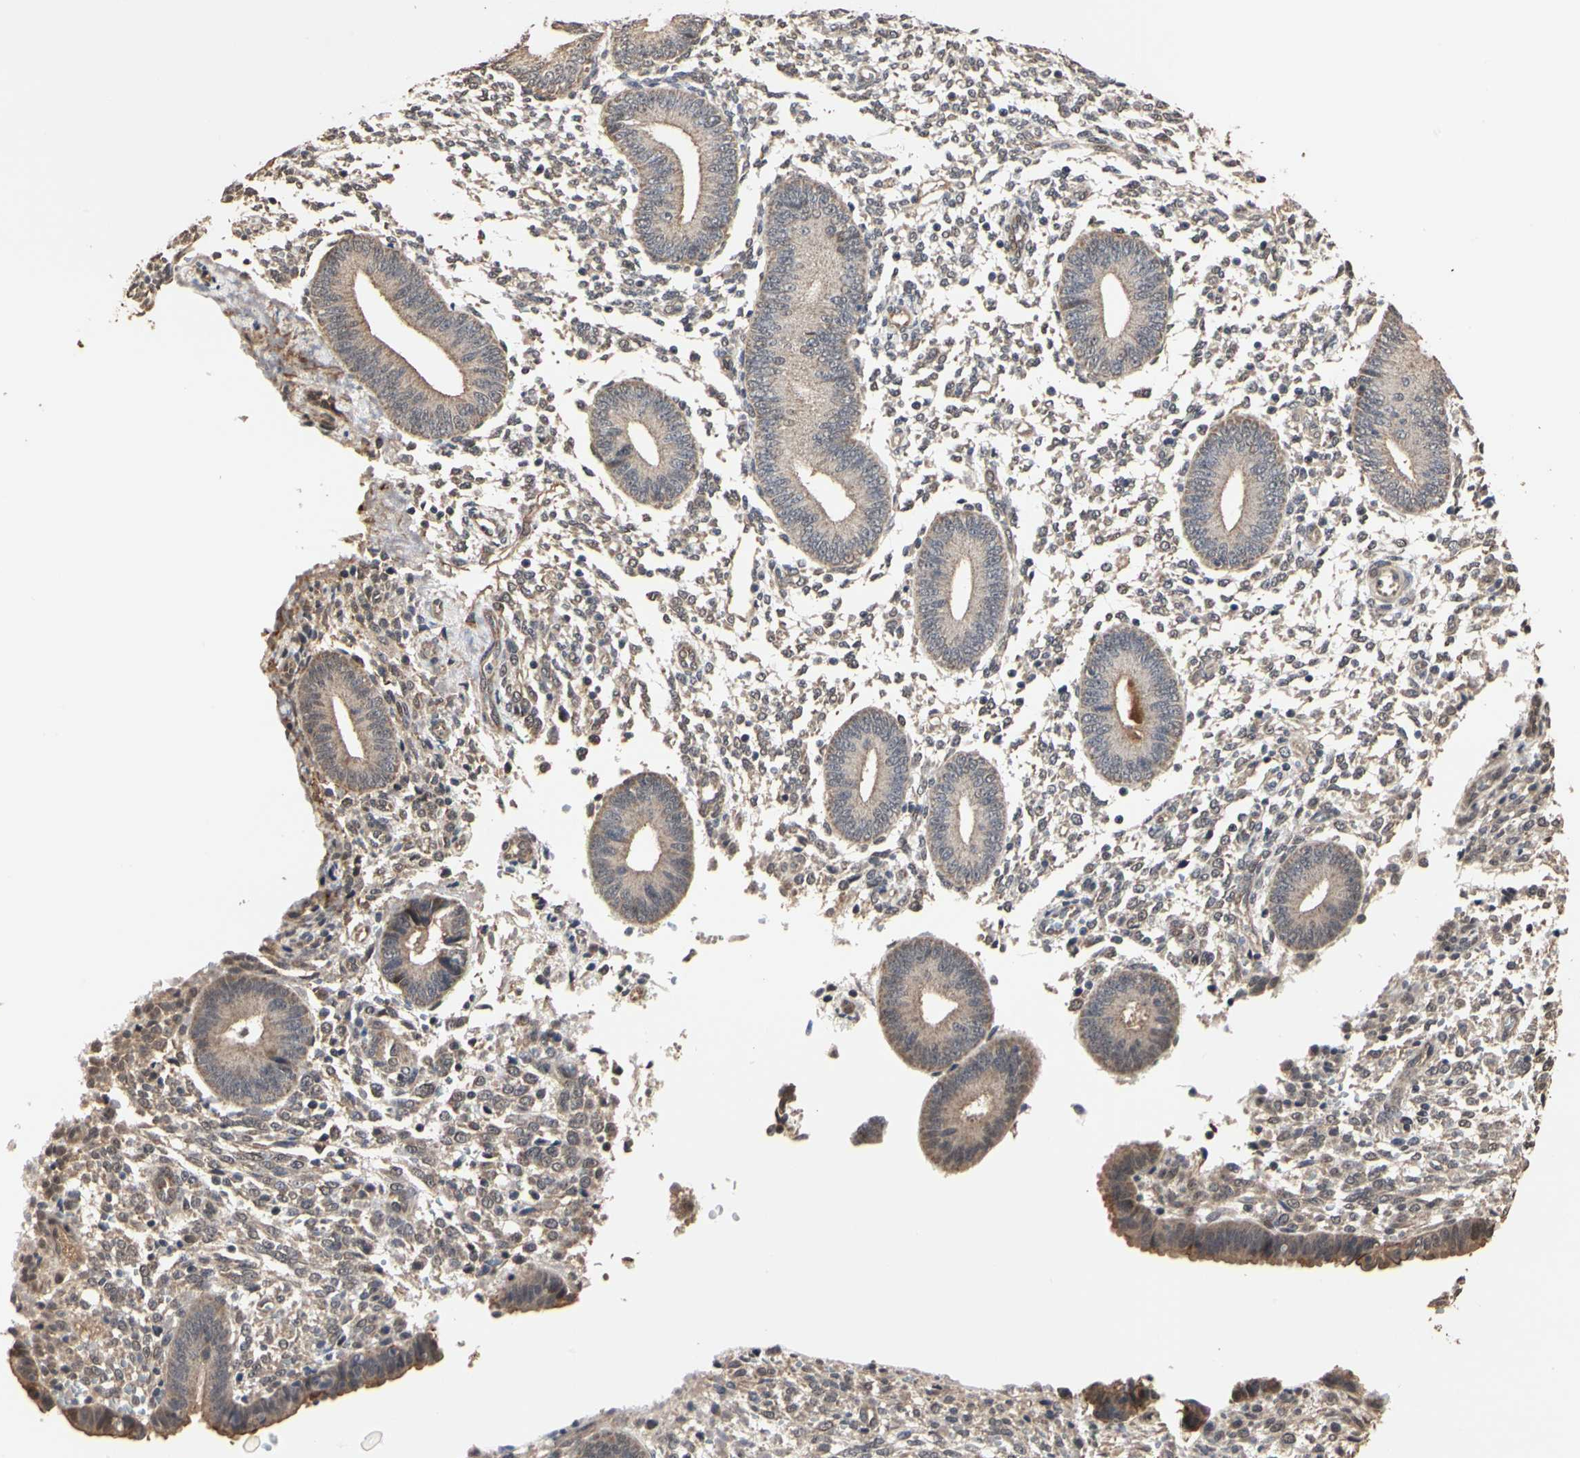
{"staining": {"intensity": "weak", "quantity": "25%-75%", "location": "cytoplasmic/membranous"}, "tissue": "endometrium", "cell_type": "Cells in endometrial stroma", "image_type": "normal", "snomed": [{"axis": "morphology", "description": "Normal tissue, NOS"}, {"axis": "topography", "description": "Endometrium"}], "caption": "Protein expression analysis of benign human endometrium reveals weak cytoplasmic/membranous expression in about 25%-75% of cells in endometrial stroma.", "gene": "TAOK1", "patient": {"sex": "female", "age": 35}}